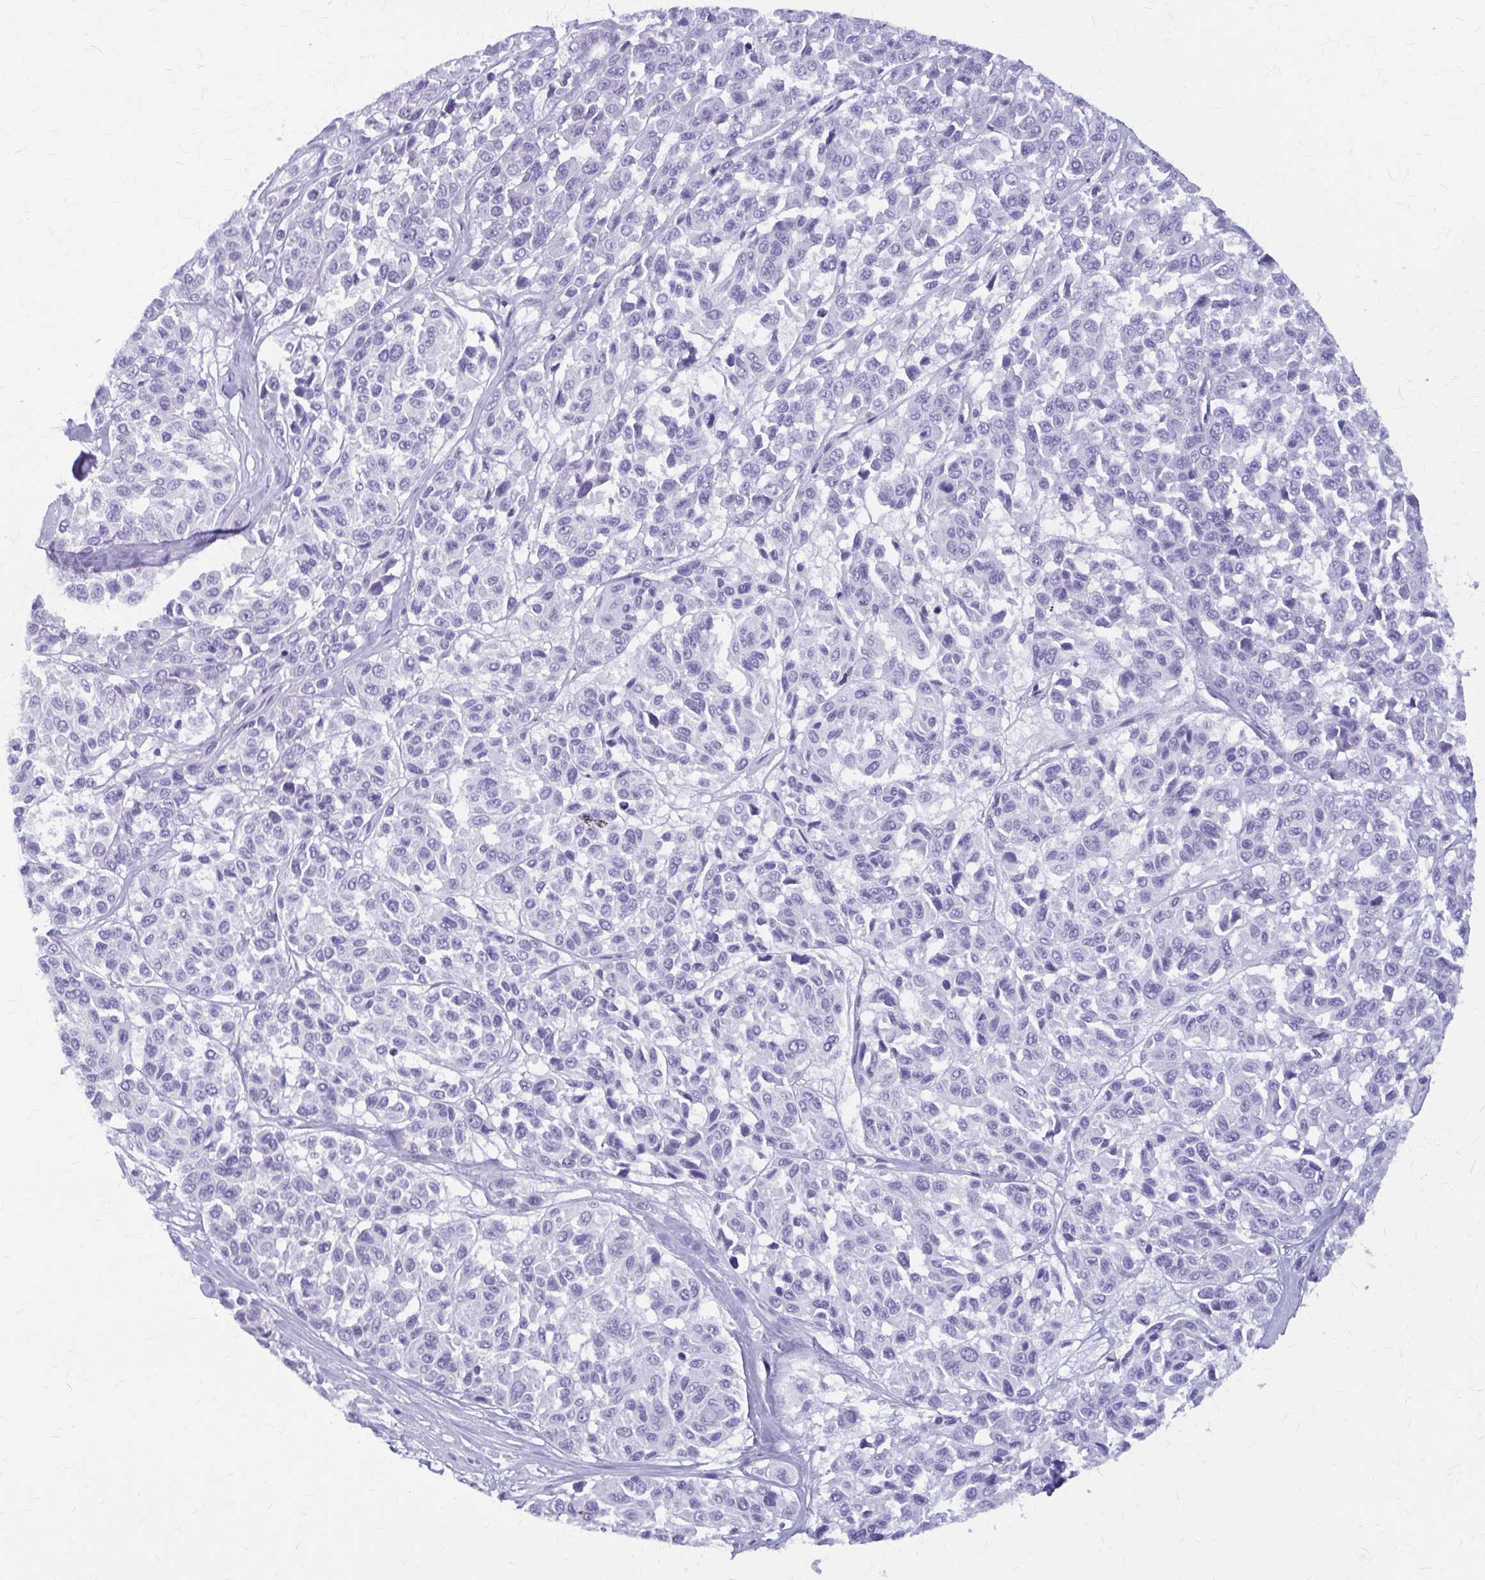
{"staining": {"intensity": "negative", "quantity": "none", "location": "none"}, "tissue": "melanoma", "cell_type": "Tumor cells", "image_type": "cancer", "snomed": [{"axis": "morphology", "description": "Malignant melanoma, NOS"}, {"axis": "topography", "description": "Skin"}], "caption": "Malignant melanoma was stained to show a protein in brown. There is no significant expression in tumor cells.", "gene": "KLHDC7A", "patient": {"sex": "female", "age": 66}}